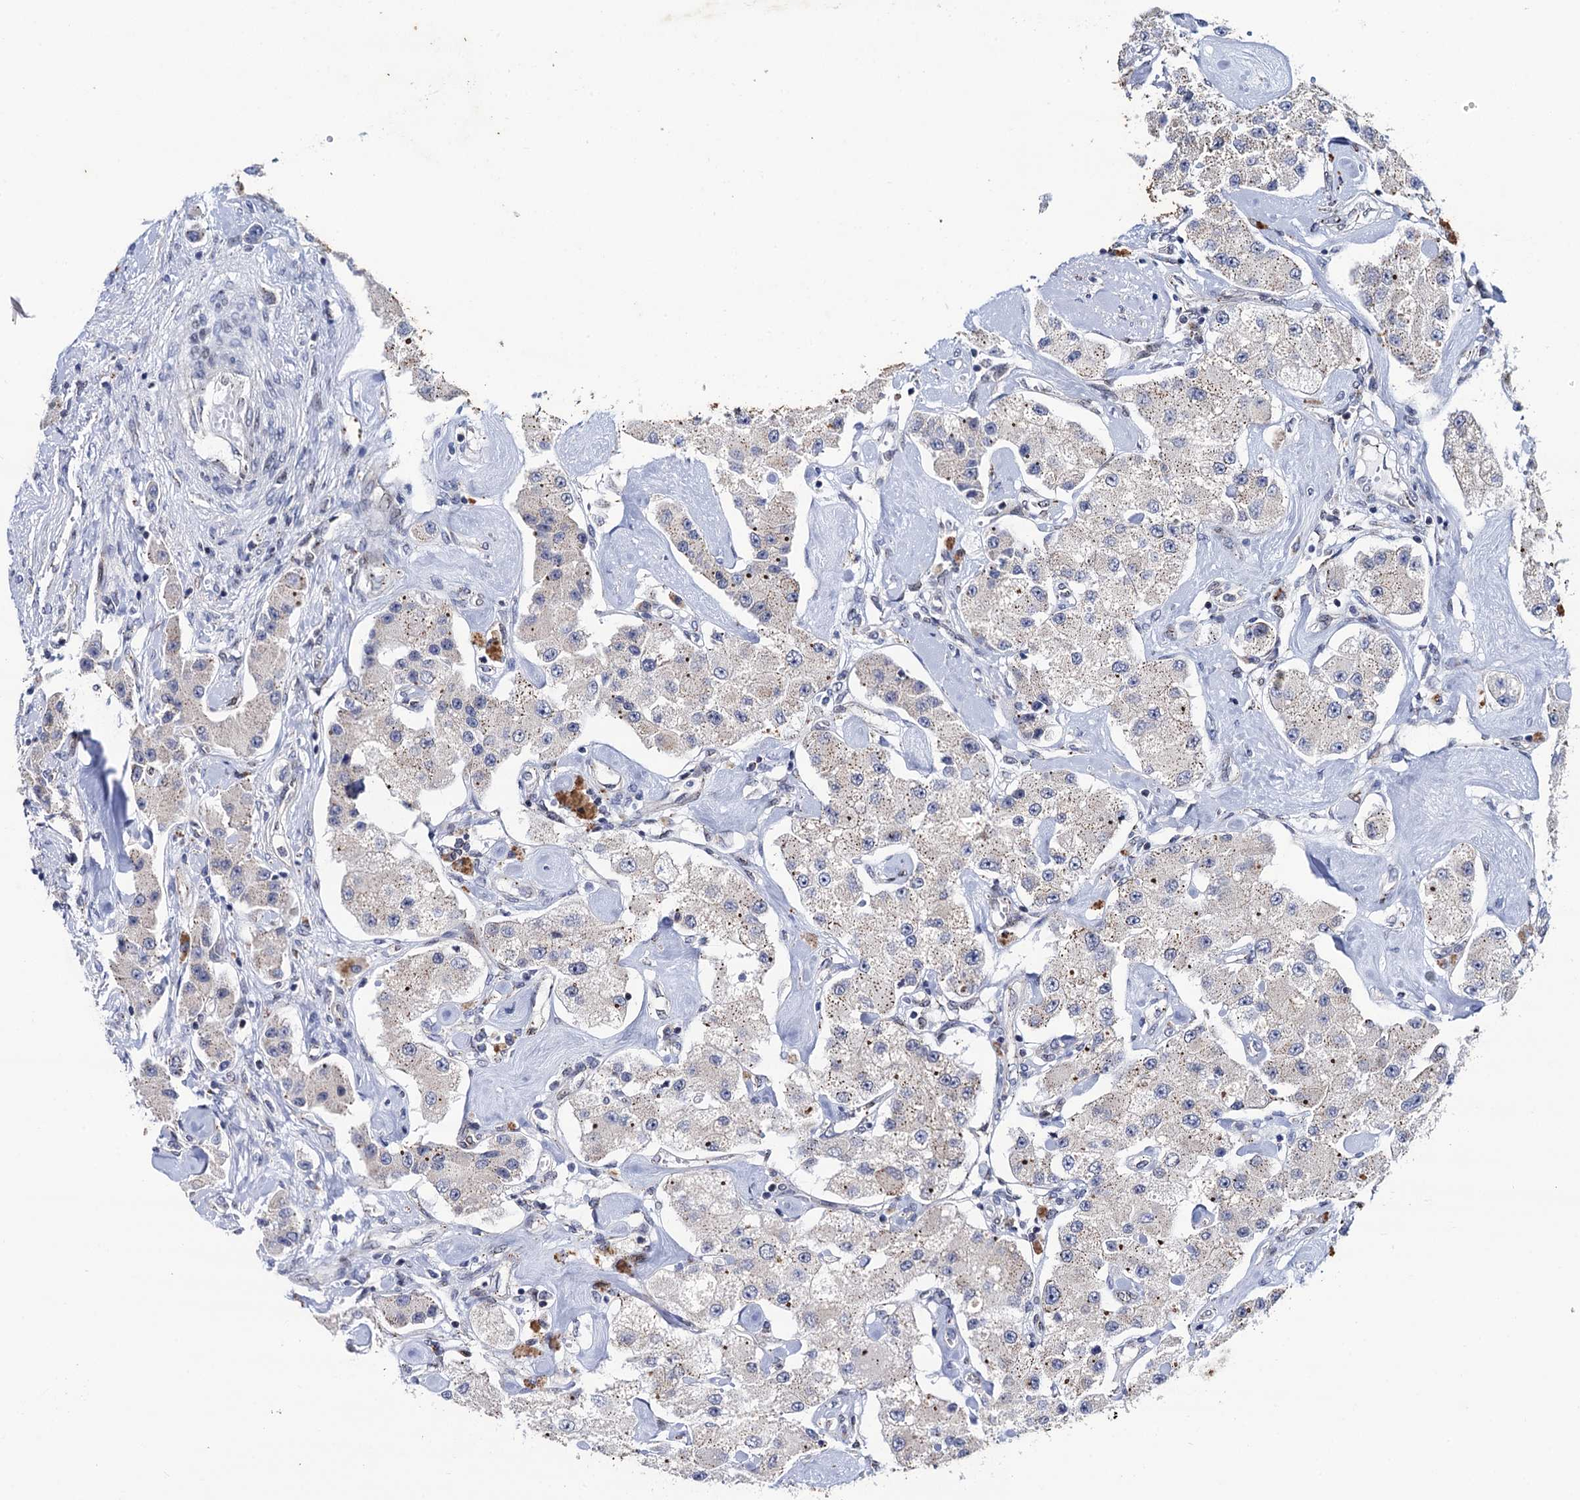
{"staining": {"intensity": "negative", "quantity": "none", "location": "none"}, "tissue": "carcinoid", "cell_type": "Tumor cells", "image_type": "cancer", "snomed": [{"axis": "morphology", "description": "Carcinoid, malignant, NOS"}, {"axis": "topography", "description": "Pancreas"}], "caption": "High magnification brightfield microscopy of carcinoid stained with DAB (brown) and counterstained with hematoxylin (blue): tumor cells show no significant positivity. Brightfield microscopy of IHC stained with DAB (brown) and hematoxylin (blue), captured at high magnification.", "gene": "THAP2", "patient": {"sex": "male", "age": 41}}